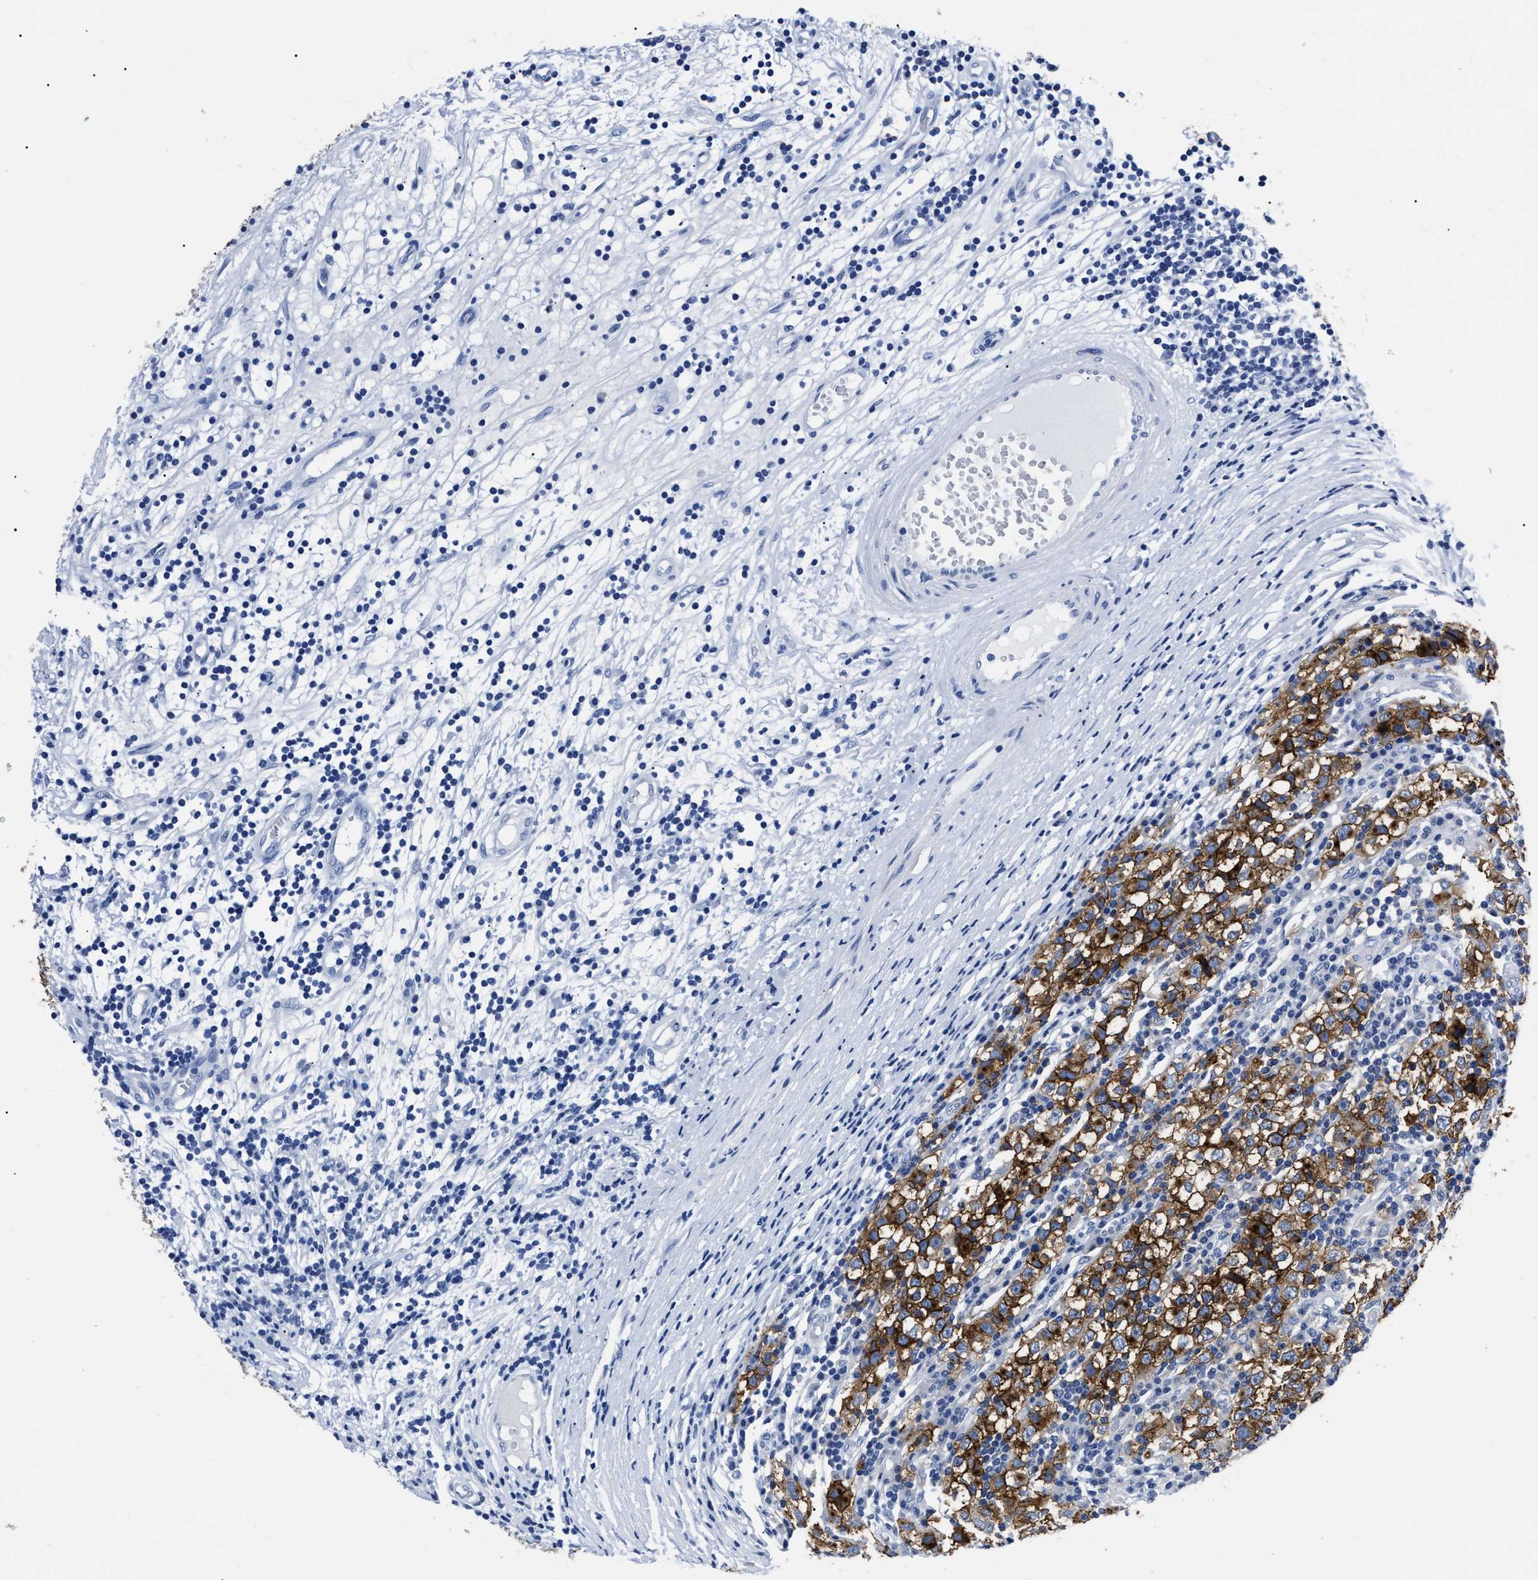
{"staining": {"intensity": "strong", "quantity": ">75%", "location": "cytoplasmic/membranous"}, "tissue": "testis cancer", "cell_type": "Tumor cells", "image_type": "cancer", "snomed": [{"axis": "morphology", "description": "Seminoma, NOS"}, {"axis": "topography", "description": "Testis"}], "caption": "Strong cytoplasmic/membranous staining for a protein is present in about >75% of tumor cells of testis seminoma using IHC.", "gene": "ALPG", "patient": {"sex": "male", "age": 65}}